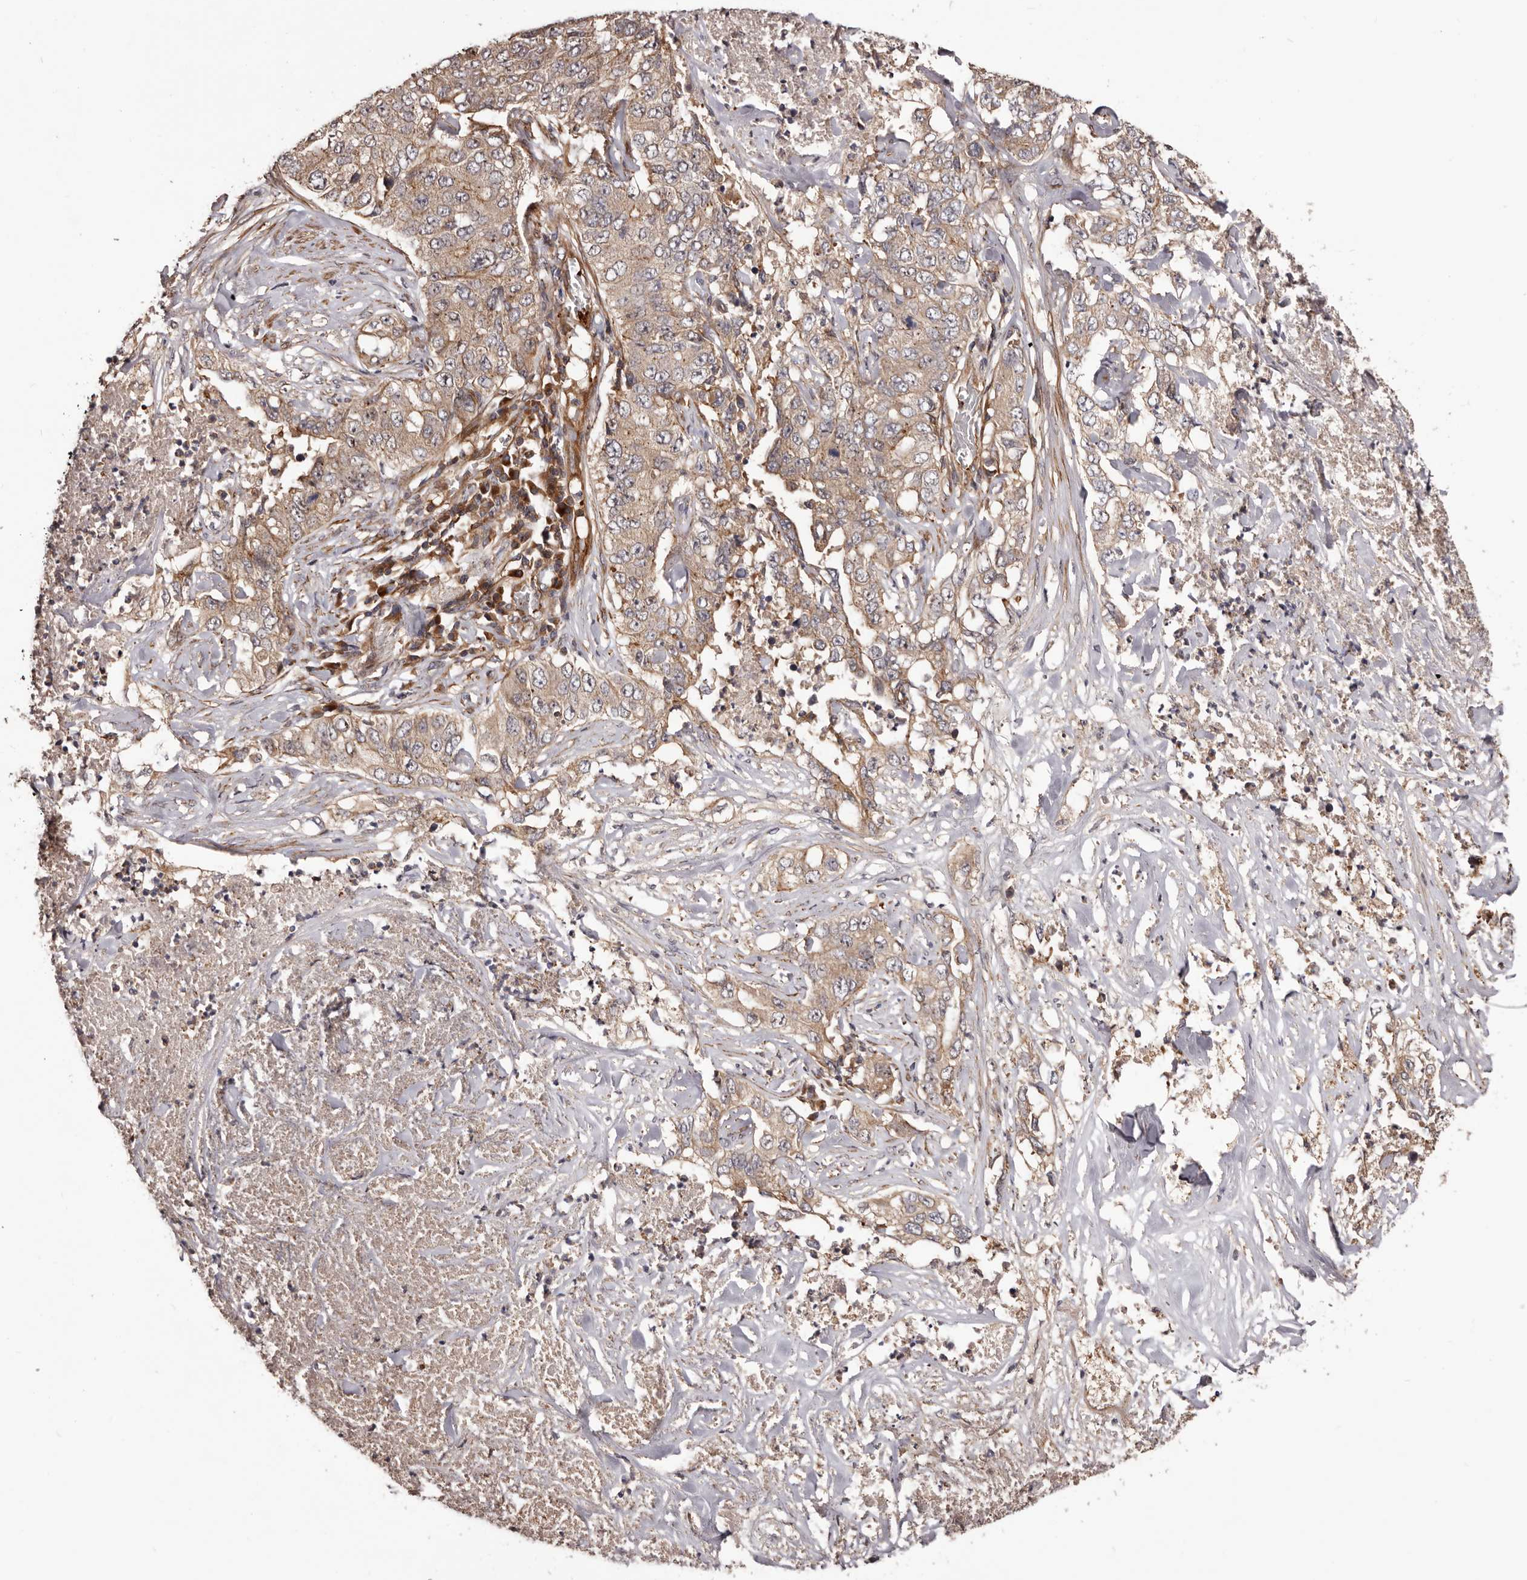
{"staining": {"intensity": "weak", "quantity": ">75%", "location": "cytoplasmic/membranous"}, "tissue": "lung cancer", "cell_type": "Tumor cells", "image_type": "cancer", "snomed": [{"axis": "morphology", "description": "Adenocarcinoma, NOS"}, {"axis": "topography", "description": "Lung"}], "caption": "A histopathology image of human lung cancer (adenocarcinoma) stained for a protein displays weak cytoplasmic/membranous brown staining in tumor cells.", "gene": "GTPBP1", "patient": {"sex": "female", "age": 51}}